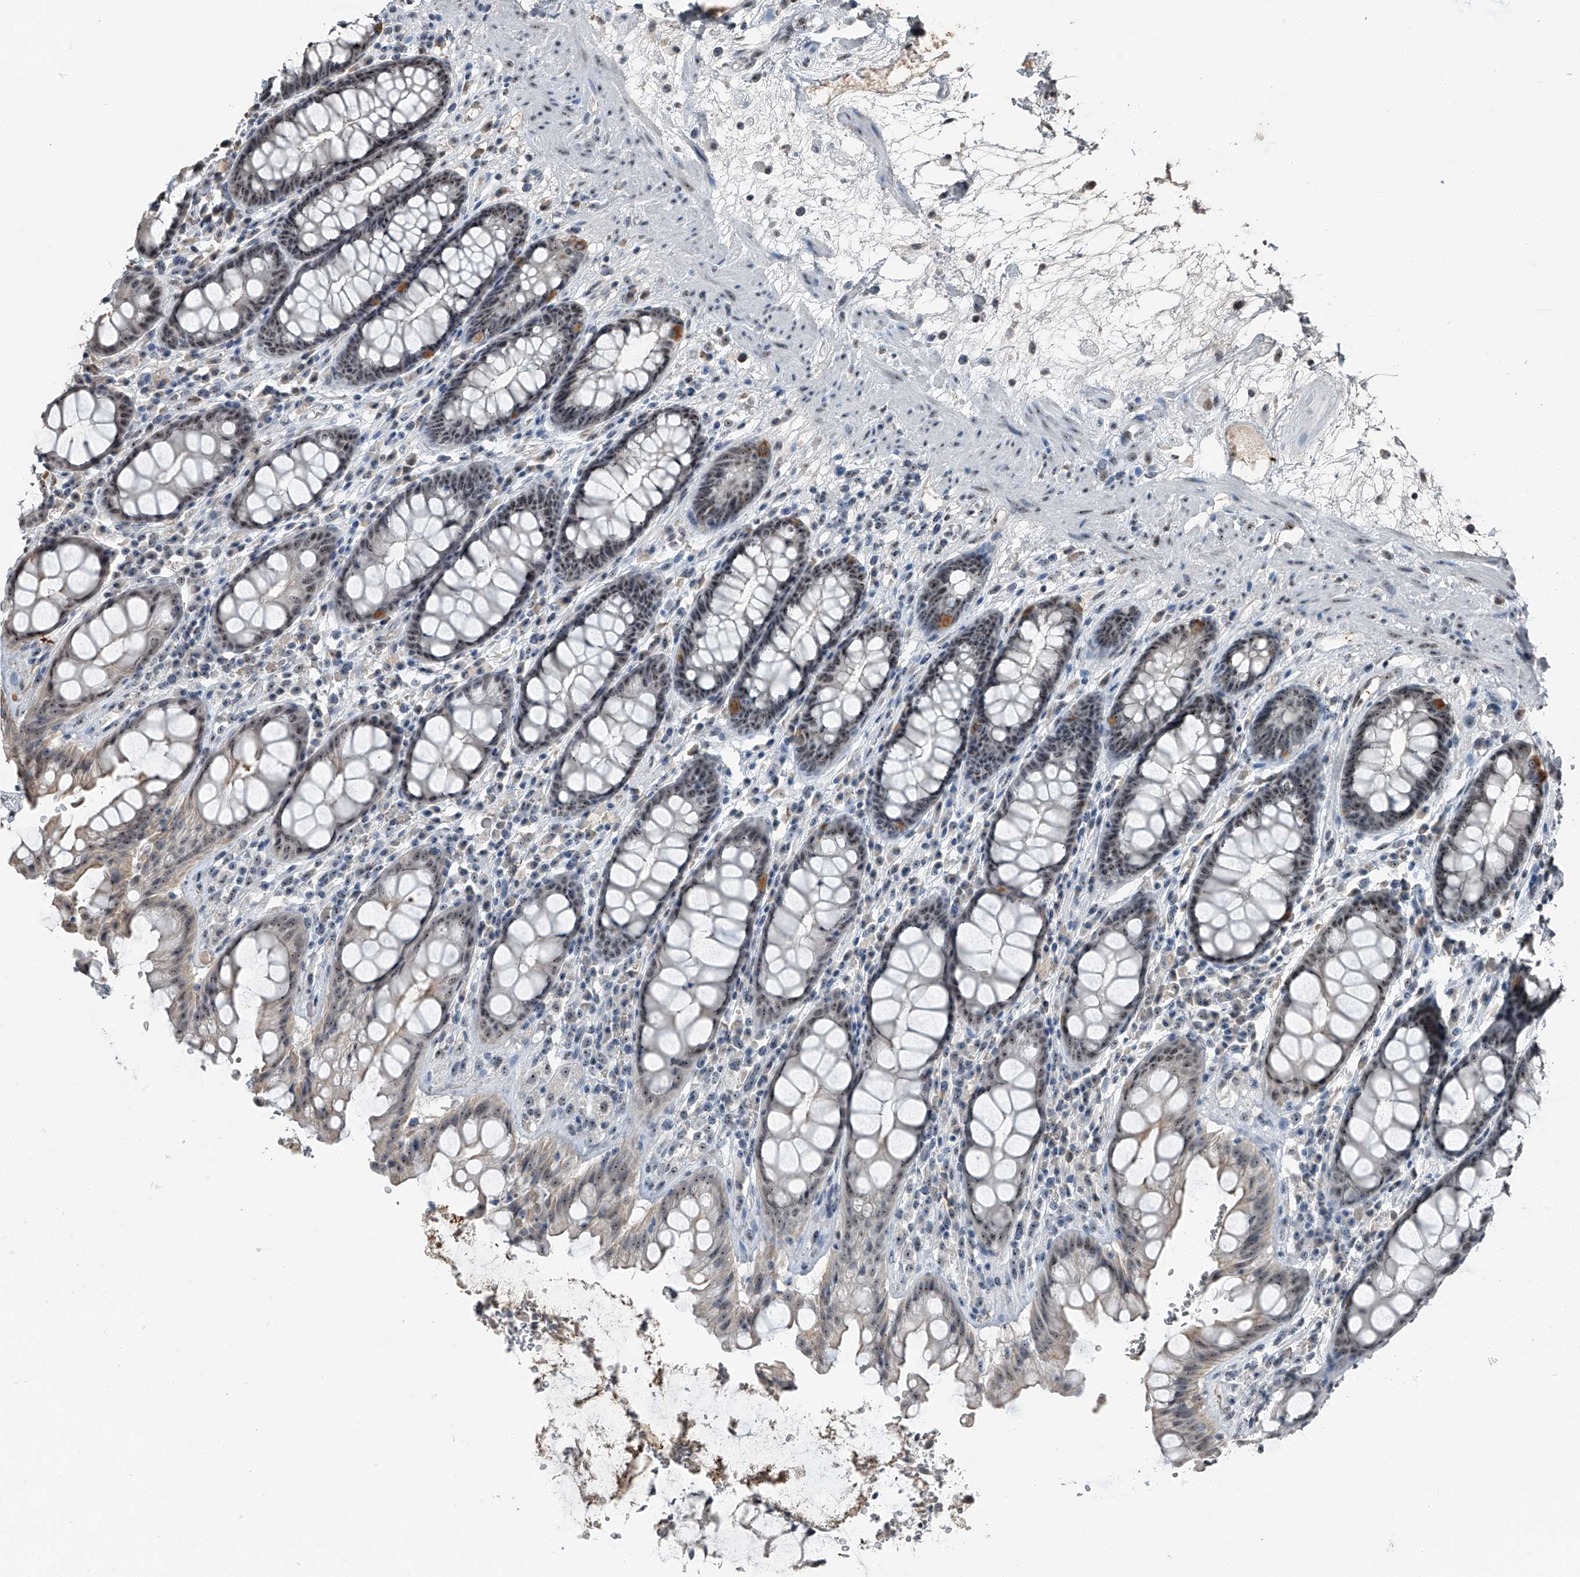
{"staining": {"intensity": "moderate", "quantity": ">75%", "location": "cytoplasmic/membranous,nuclear"}, "tissue": "rectum", "cell_type": "Glandular cells", "image_type": "normal", "snomed": [{"axis": "morphology", "description": "Normal tissue, NOS"}, {"axis": "topography", "description": "Rectum"}], "caption": "Protein analysis of benign rectum reveals moderate cytoplasmic/membranous,nuclear staining in about >75% of glandular cells.", "gene": "TCOF1", "patient": {"sex": "male", "age": 64}}